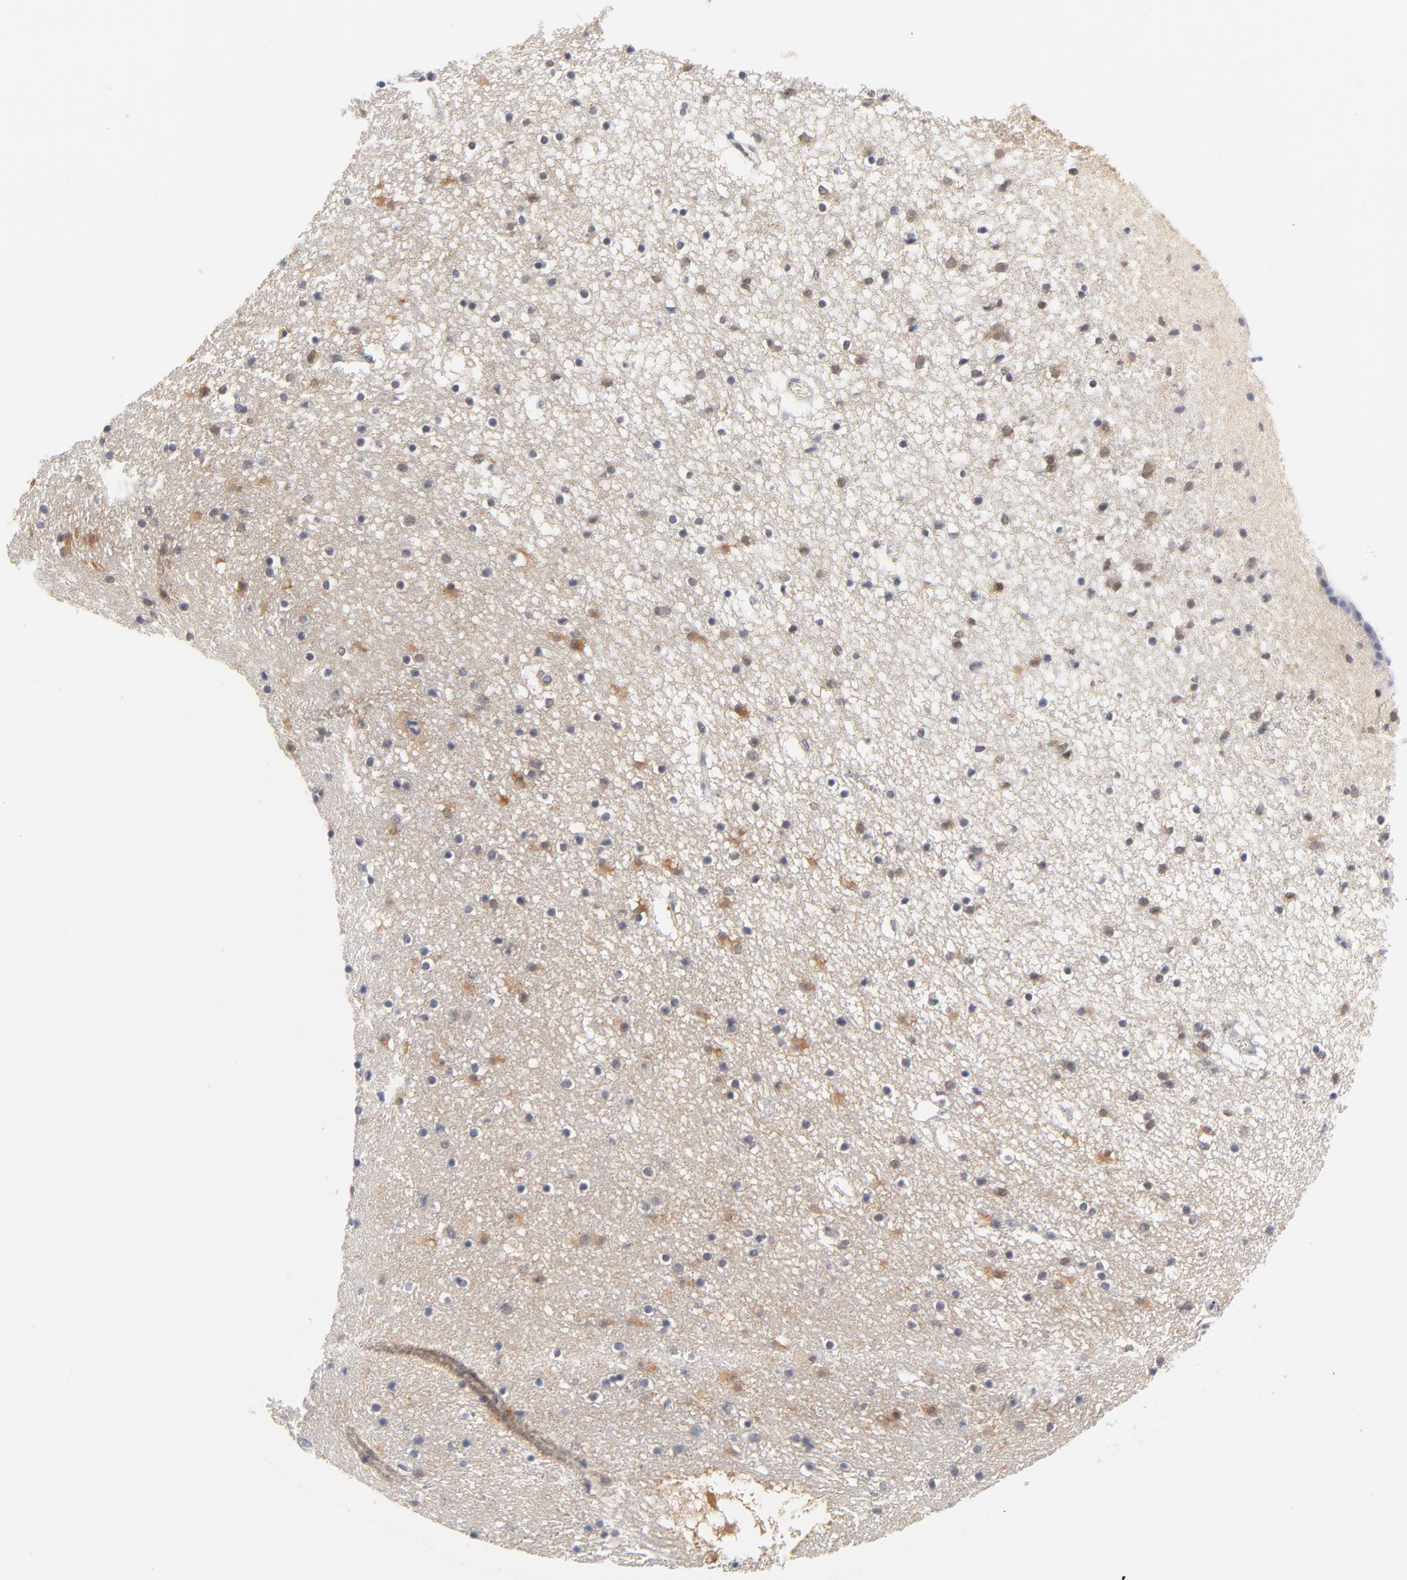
{"staining": {"intensity": "negative", "quantity": "none", "location": "none"}, "tissue": "caudate", "cell_type": "Glial cells", "image_type": "normal", "snomed": [{"axis": "morphology", "description": "Normal tissue, NOS"}, {"axis": "topography", "description": "Lateral ventricle wall"}], "caption": "IHC image of benign caudate: human caudate stained with DAB (3,3'-diaminobenzidine) exhibits no significant protein positivity in glial cells. (DAB immunohistochemistry (IHC) visualized using brightfield microscopy, high magnification).", "gene": "CAB39L", "patient": {"sex": "male", "age": 45}}